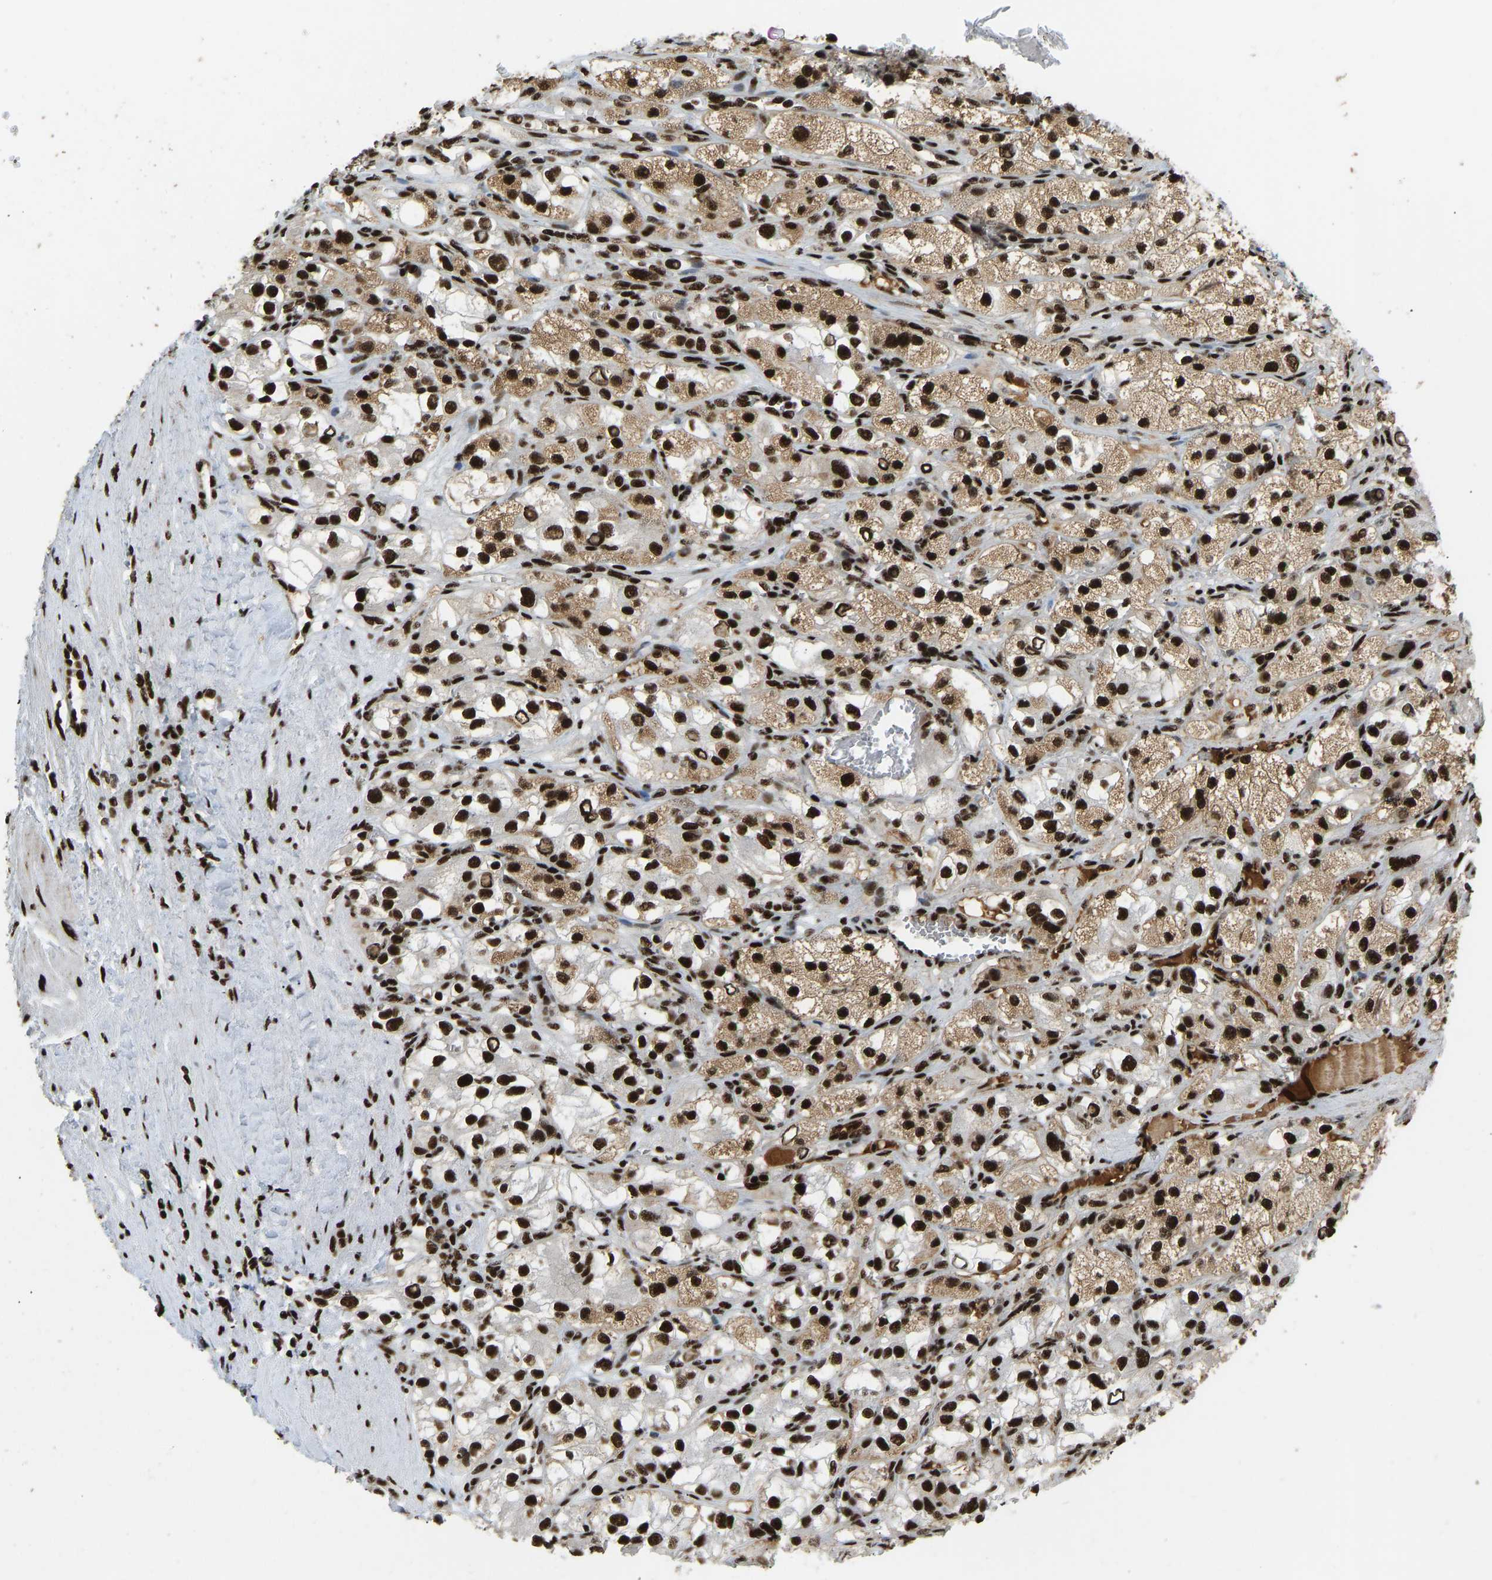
{"staining": {"intensity": "strong", "quantity": ">75%", "location": "cytoplasmic/membranous,nuclear"}, "tissue": "renal cancer", "cell_type": "Tumor cells", "image_type": "cancer", "snomed": [{"axis": "morphology", "description": "Adenocarcinoma, NOS"}, {"axis": "topography", "description": "Kidney"}], "caption": "A micrograph of renal adenocarcinoma stained for a protein displays strong cytoplasmic/membranous and nuclear brown staining in tumor cells.", "gene": "FOXK1", "patient": {"sex": "female", "age": 57}}